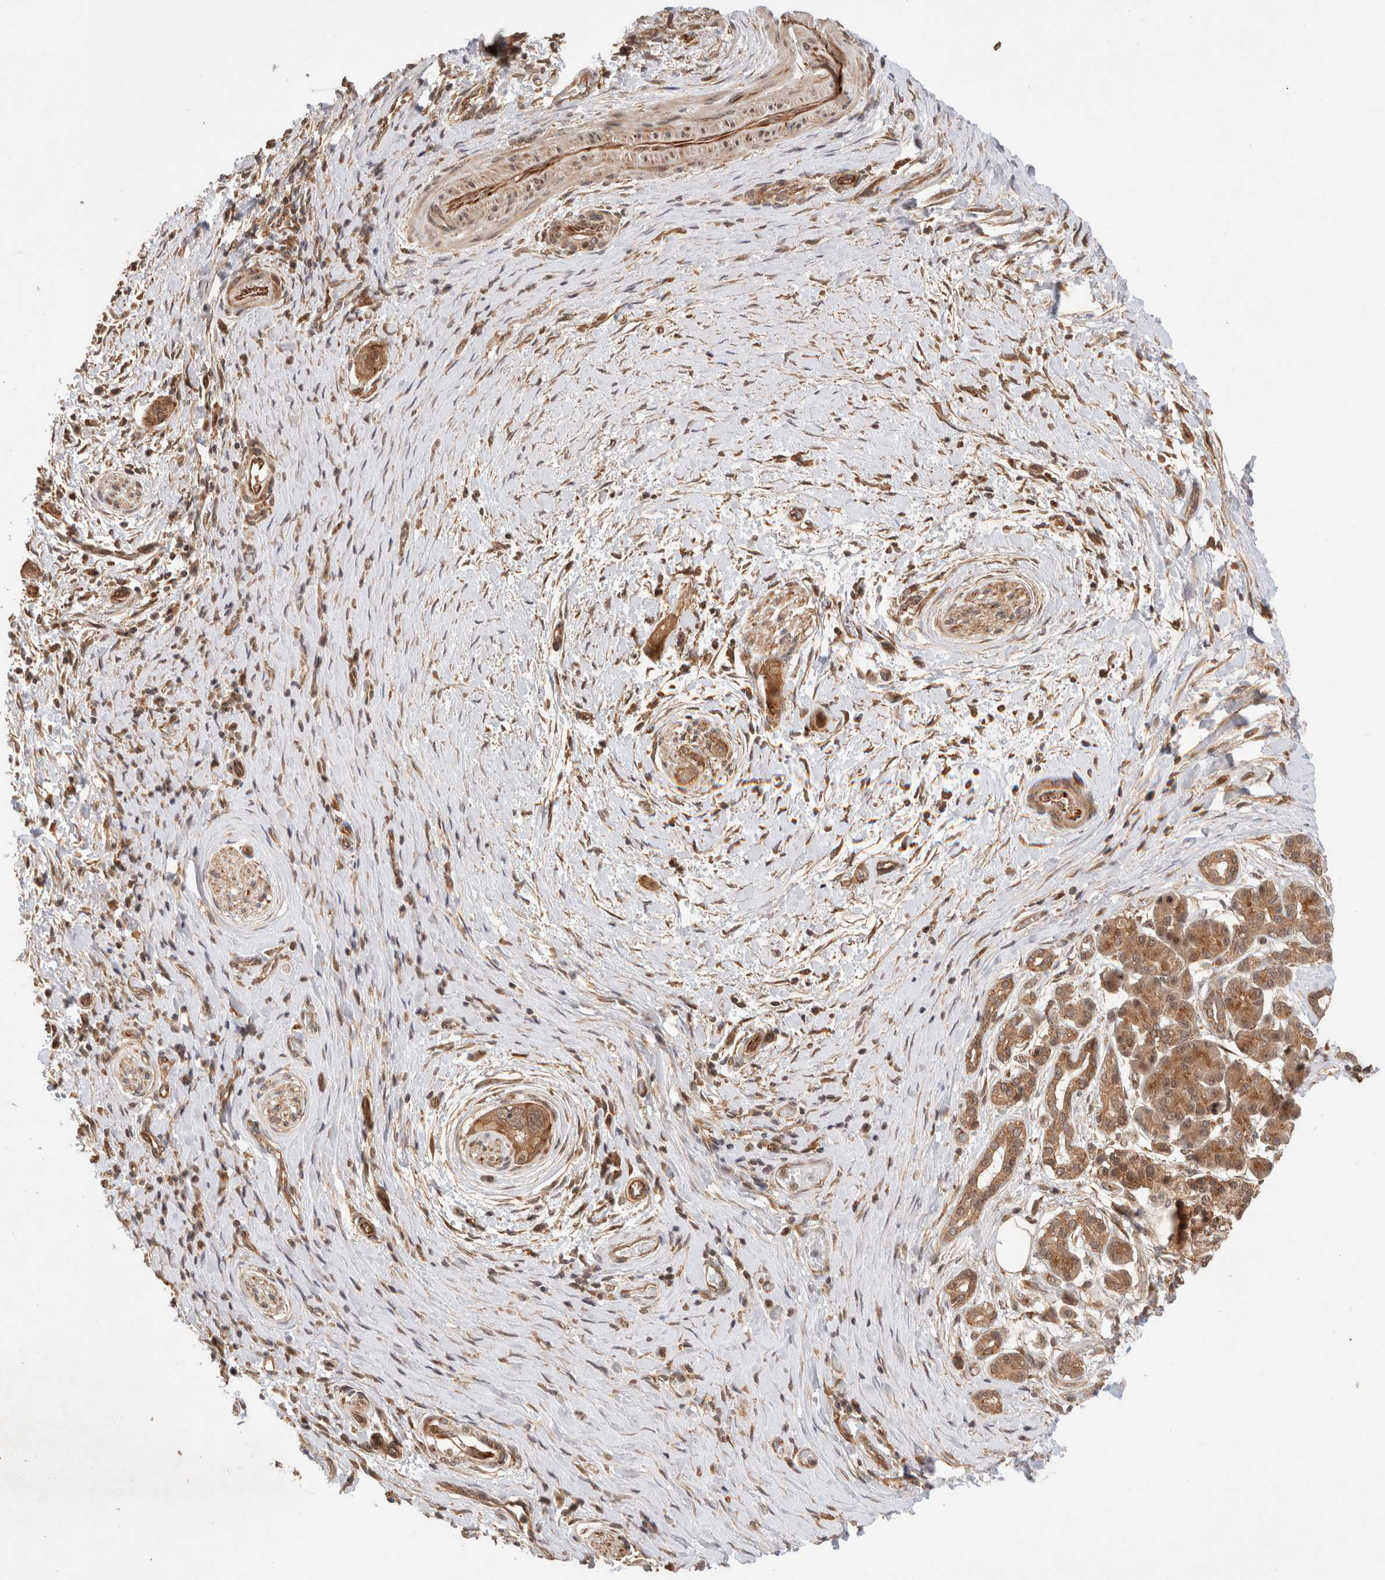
{"staining": {"intensity": "moderate", "quantity": ">75%", "location": "cytoplasmic/membranous,nuclear"}, "tissue": "pancreatic cancer", "cell_type": "Tumor cells", "image_type": "cancer", "snomed": [{"axis": "morphology", "description": "Adenocarcinoma, NOS"}, {"axis": "topography", "description": "Pancreas"}], "caption": "A brown stain shows moderate cytoplasmic/membranous and nuclear positivity of a protein in human pancreatic cancer tumor cells.", "gene": "SIKE1", "patient": {"sex": "male", "age": 58}}